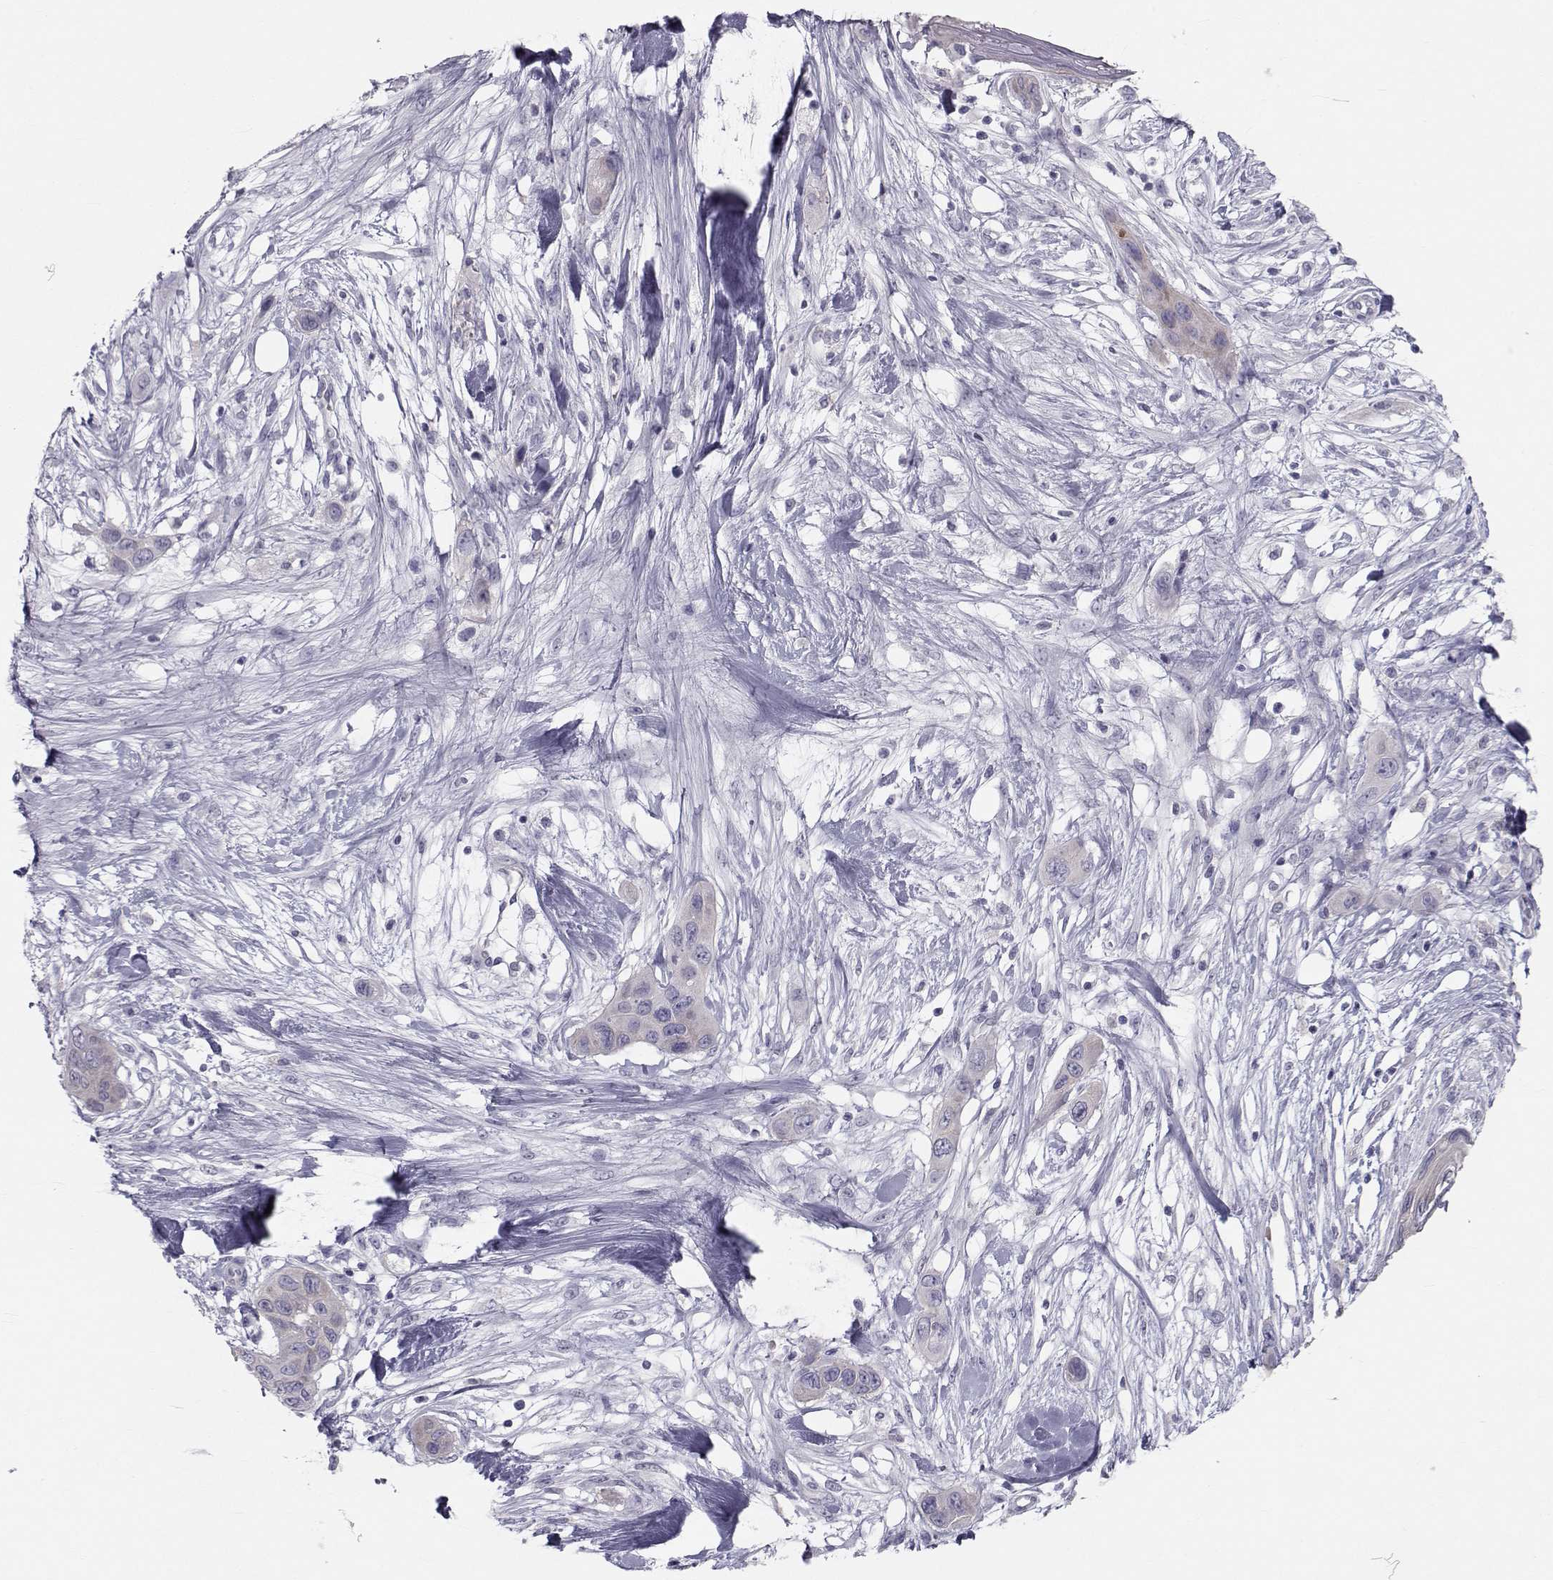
{"staining": {"intensity": "negative", "quantity": "none", "location": "none"}, "tissue": "skin cancer", "cell_type": "Tumor cells", "image_type": "cancer", "snomed": [{"axis": "morphology", "description": "Squamous cell carcinoma, NOS"}, {"axis": "topography", "description": "Skin"}], "caption": "High power microscopy photomicrograph of an immunohistochemistry photomicrograph of skin cancer, revealing no significant expression in tumor cells.", "gene": "GARIN3", "patient": {"sex": "male", "age": 79}}